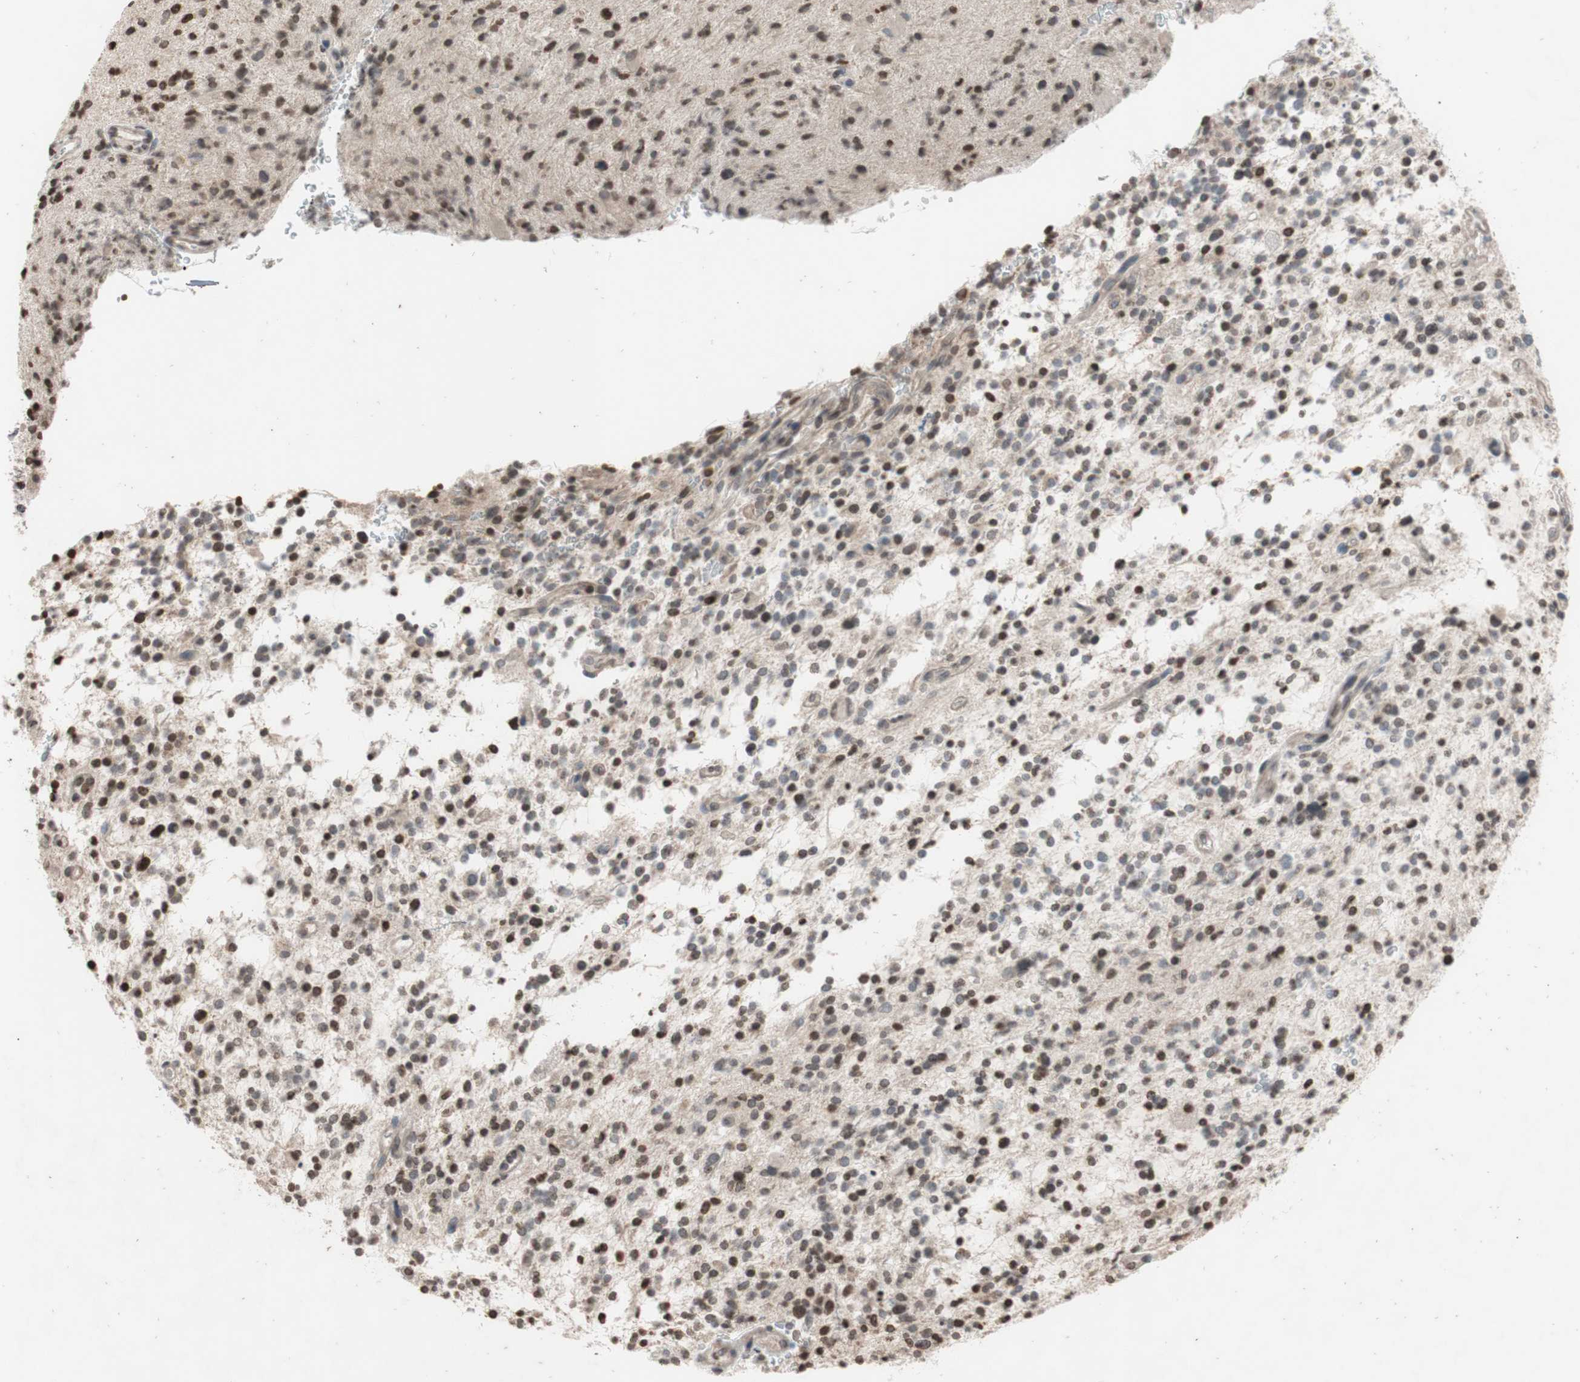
{"staining": {"intensity": "strong", "quantity": "25%-75%", "location": "cytoplasmic/membranous,nuclear"}, "tissue": "glioma", "cell_type": "Tumor cells", "image_type": "cancer", "snomed": [{"axis": "morphology", "description": "Glioma, malignant, High grade"}, {"axis": "topography", "description": "Brain"}], "caption": "A micrograph of glioma stained for a protein shows strong cytoplasmic/membranous and nuclear brown staining in tumor cells.", "gene": "MCM6", "patient": {"sex": "male", "age": 48}}